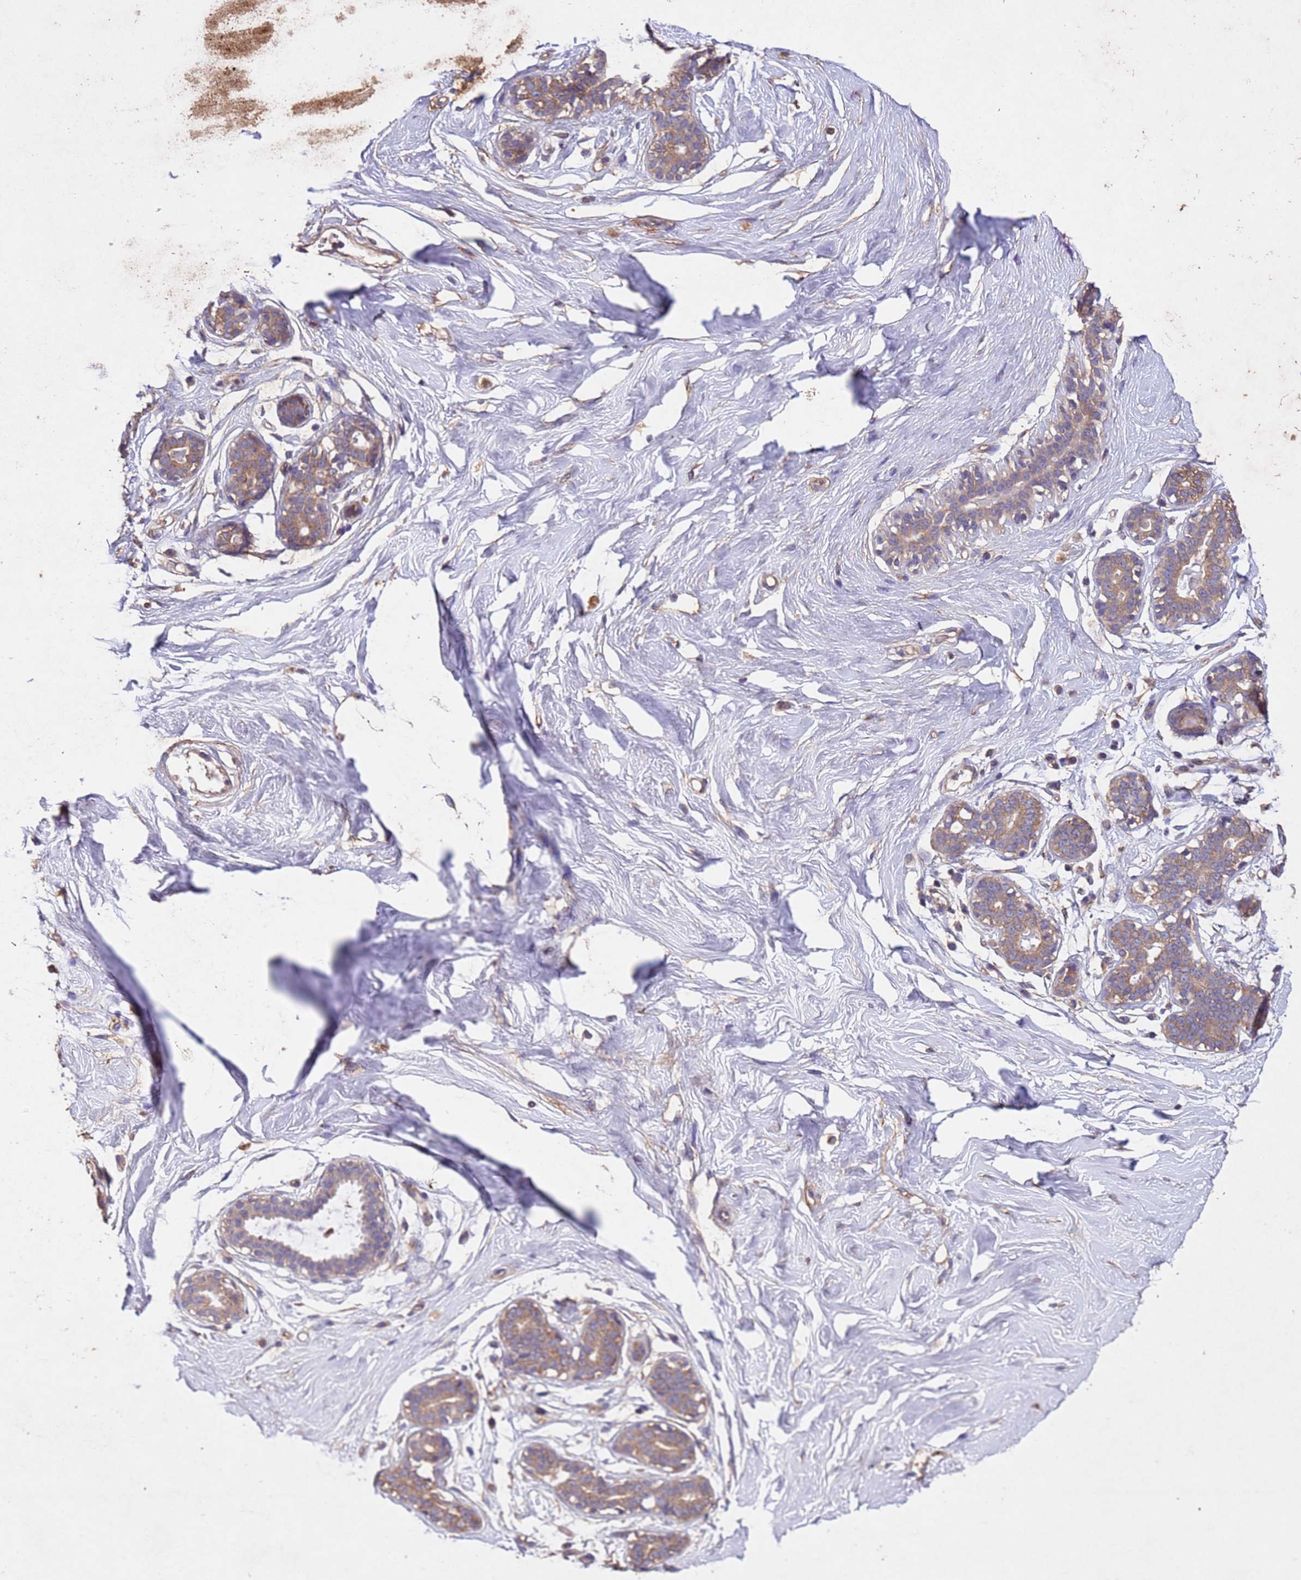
{"staining": {"intensity": "negative", "quantity": "none", "location": "none"}, "tissue": "breast", "cell_type": "Adipocytes", "image_type": "normal", "snomed": [{"axis": "morphology", "description": "Normal tissue, NOS"}, {"axis": "morphology", "description": "Adenoma, NOS"}, {"axis": "topography", "description": "Breast"}], "caption": "Normal breast was stained to show a protein in brown. There is no significant positivity in adipocytes.", "gene": "MTX3", "patient": {"sex": "female", "age": 23}}